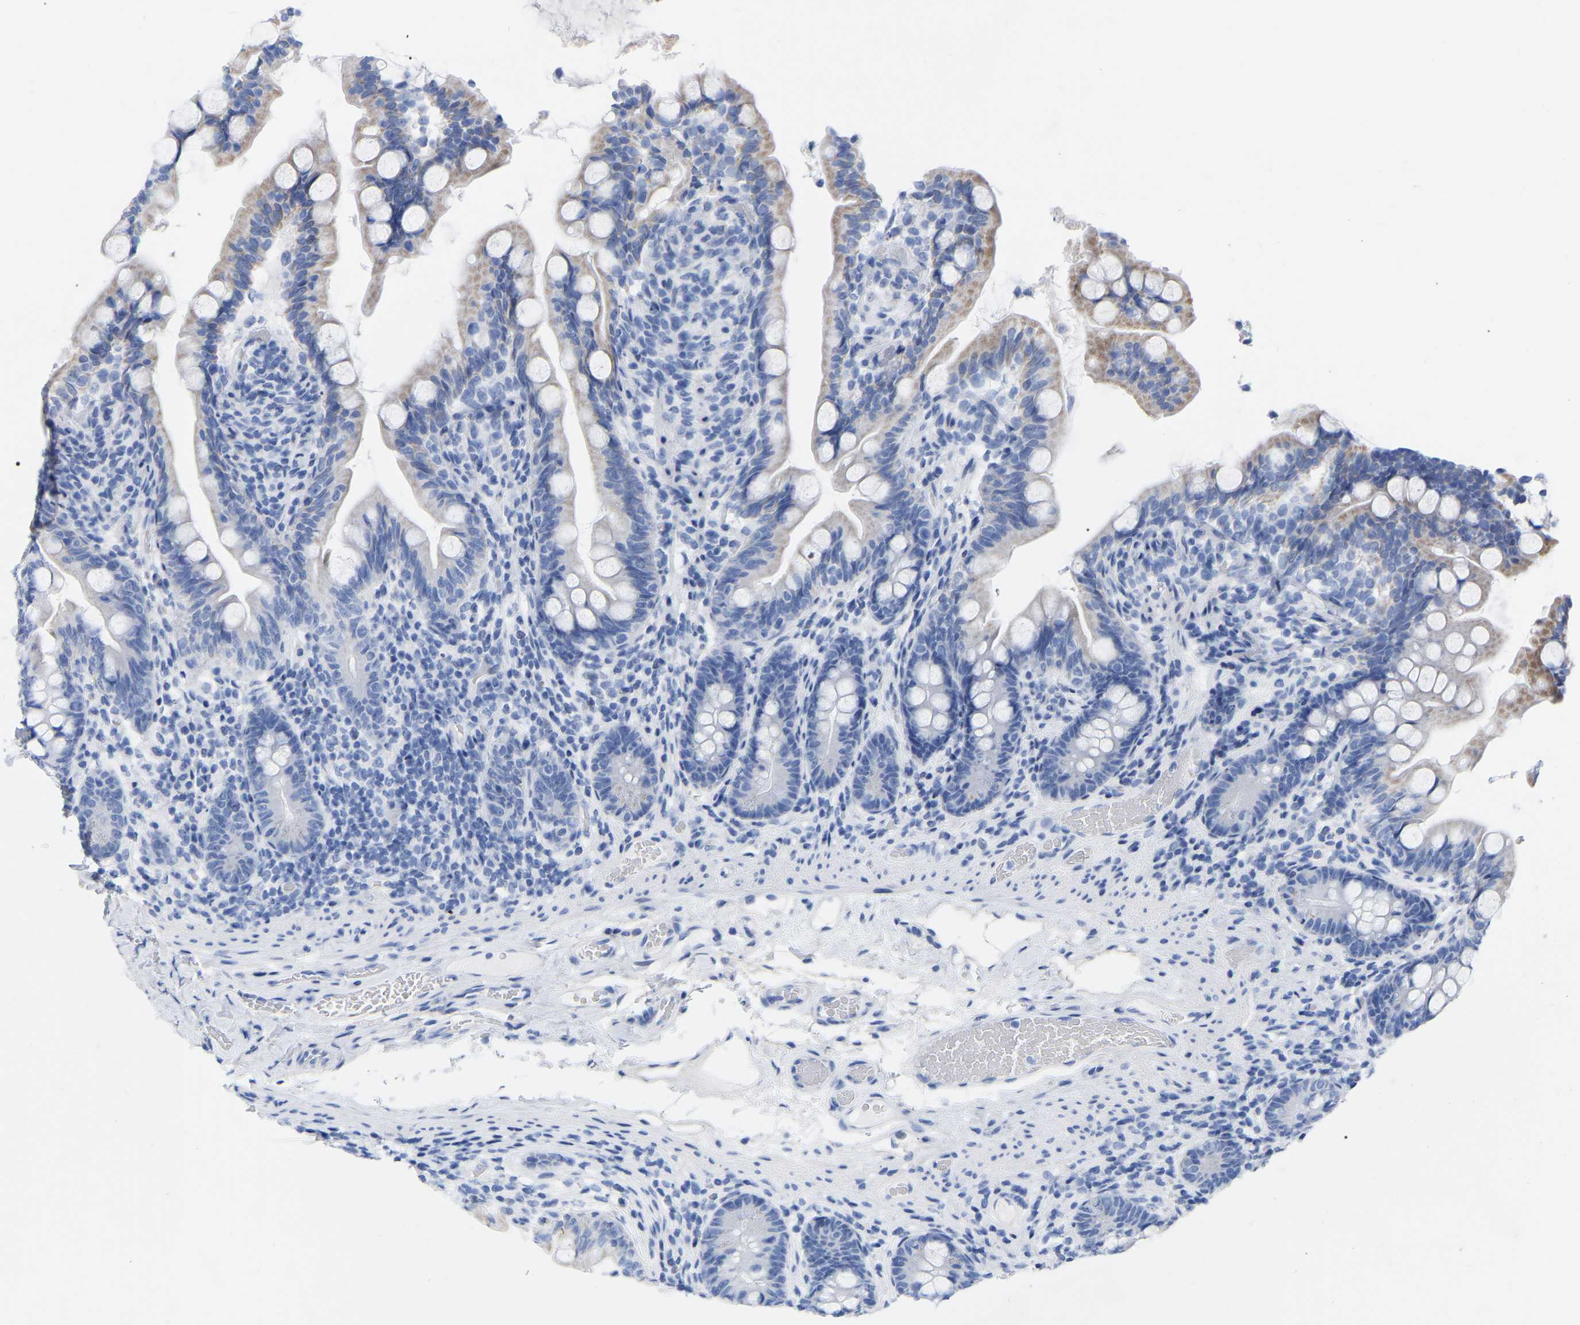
{"staining": {"intensity": "weak", "quantity": "25%-75%", "location": "cytoplasmic/membranous"}, "tissue": "small intestine", "cell_type": "Glandular cells", "image_type": "normal", "snomed": [{"axis": "morphology", "description": "Normal tissue, NOS"}, {"axis": "topography", "description": "Small intestine"}], "caption": "Immunohistochemistry of benign human small intestine demonstrates low levels of weak cytoplasmic/membranous expression in about 25%-75% of glandular cells.", "gene": "ZNF629", "patient": {"sex": "female", "age": 56}}